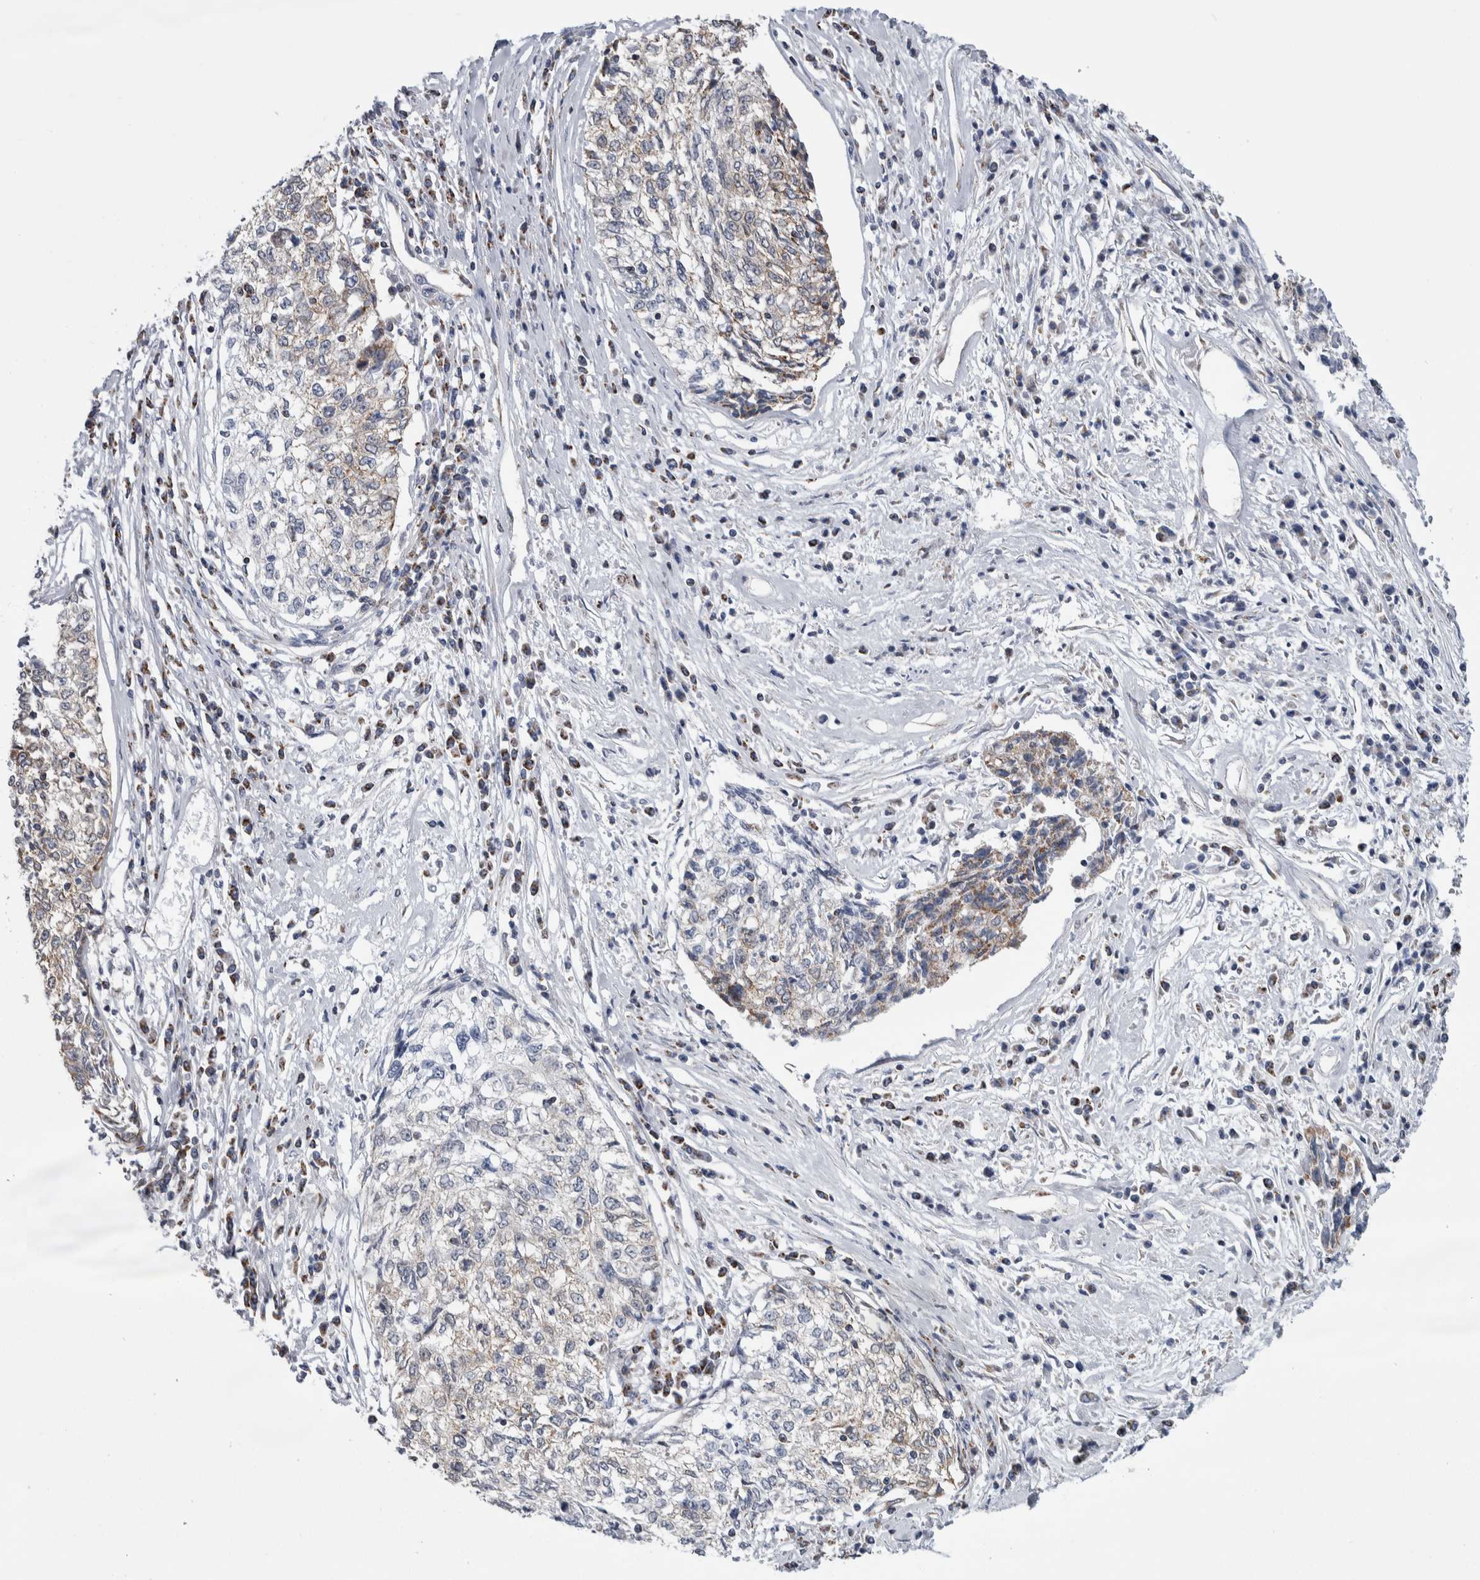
{"staining": {"intensity": "weak", "quantity": ">75%", "location": "cytoplasmic/membranous"}, "tissue": "cervical cancer", "cell_type": "Tumor cells", "image_type": "cancer", "snomed": [{"axis": "morphology", "description": "Squamous cell carcinoma, NOS"}, {"axis": "topography", "description": "Cervix"}], "caption": "This is a micrograph of immunohistochemistry (IHC) staining of cervical cancer (squamous cell carcinoma), which shows weak staining in the cytoplasmic/membranous of tumor cells.", "gene": "ETFA", "patient": {"sex": "female", "age": 57}}